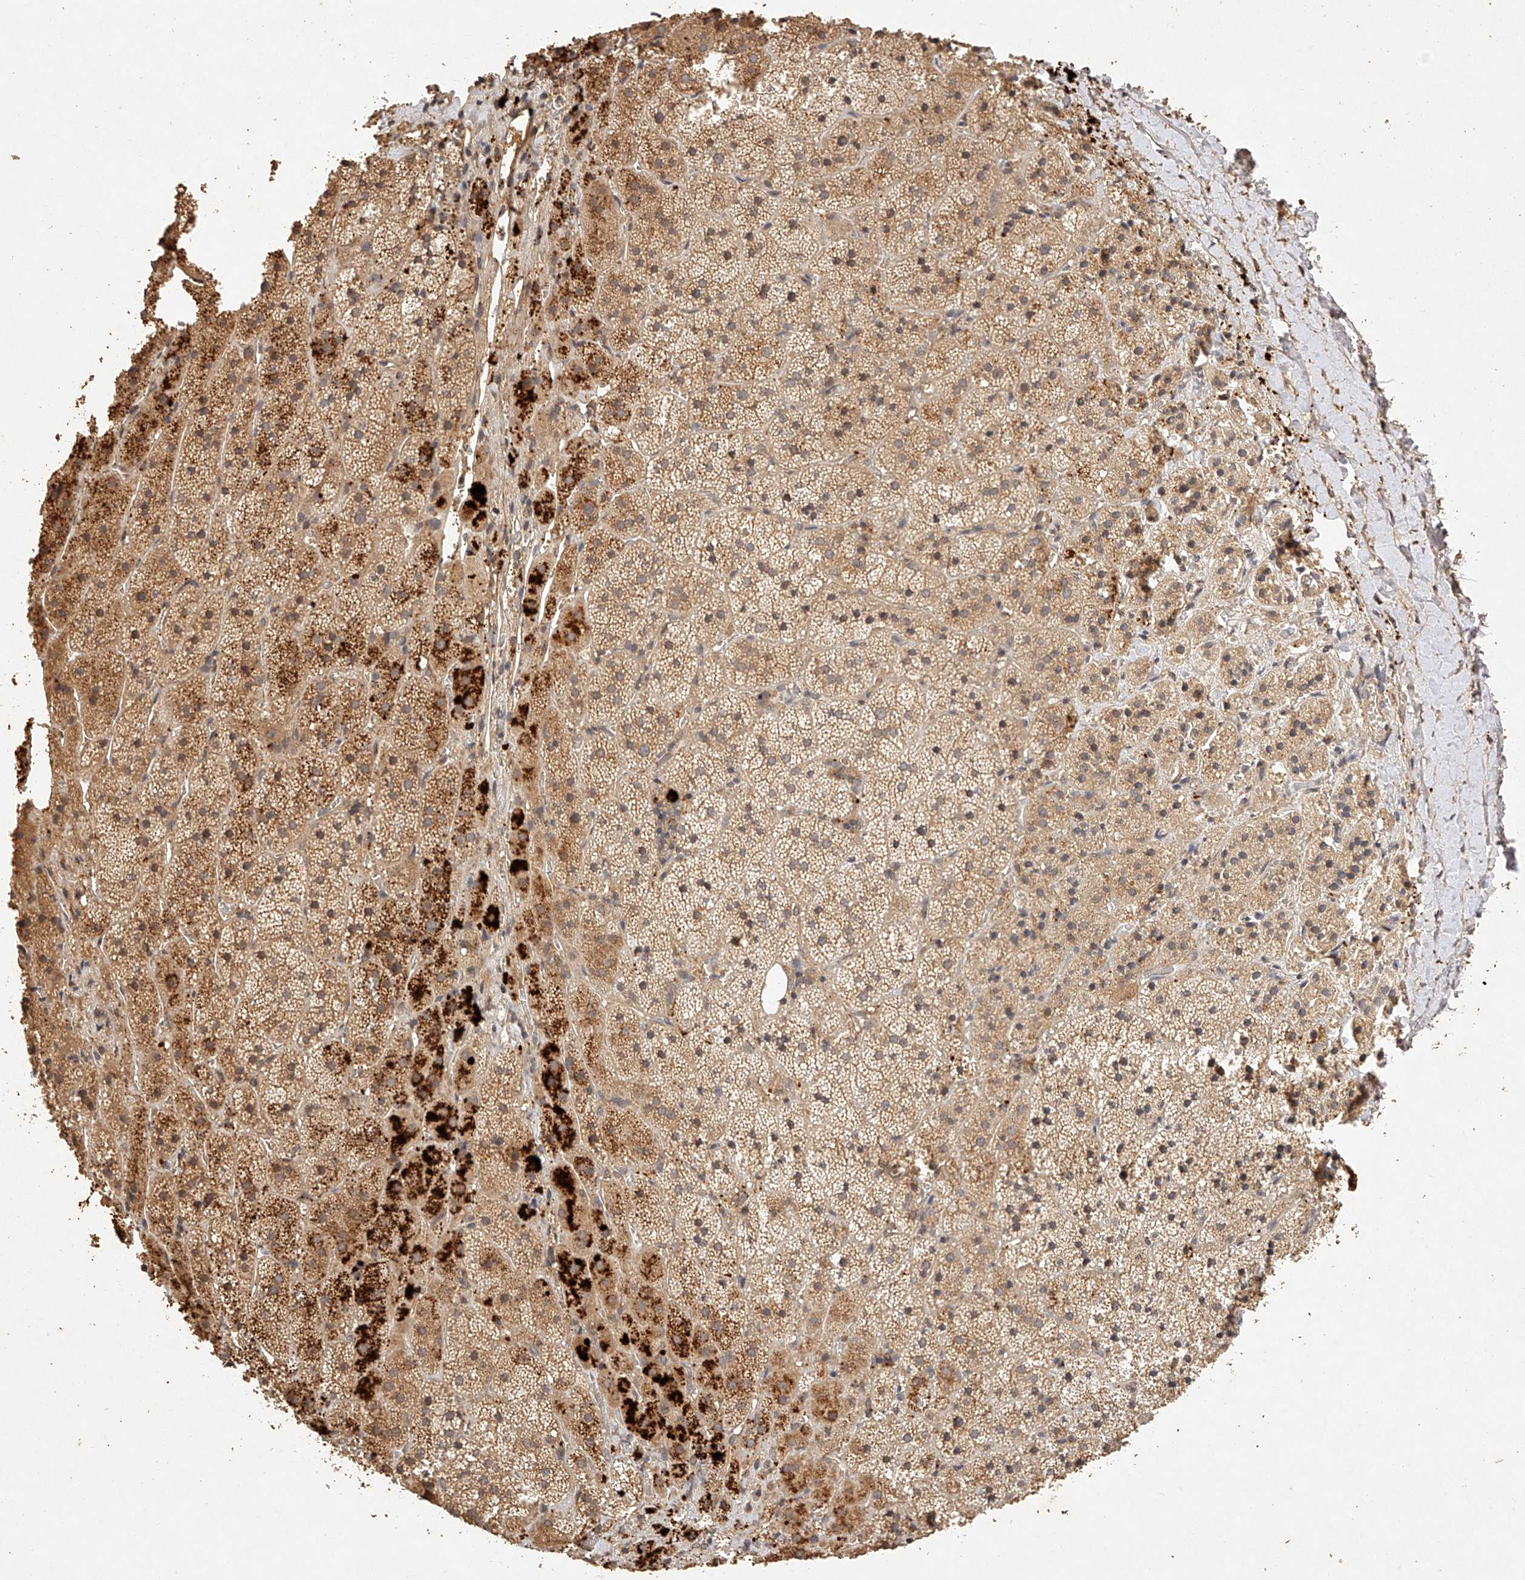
{"staining": {"intensity": "moderate", "quantity": ">75%", "location": "cytoplasmic/membranous"}, "tissue": "adrenal gland", "cell_type": "Glandular cells", "image_type": "normal", "snomed": [{"axis": "morphology", "description": "Normal tissue, NOS"}, {"axis": "topography", "description": "Adrenal gland"}], "caption": "Adrenal gland stained with DAB immunohistochemistry shows medium levels of moderate cytoplasmic/membranous staining in approximately >75% of glandular cells. Using DAB (3,3'-diaminobenzidine) (brown) and hematoxylin (blue) stains, captured at high magnification using brightfield microscopy.", "gene": "NSMAF", "patient": {"sex": "female", "age": 44}}